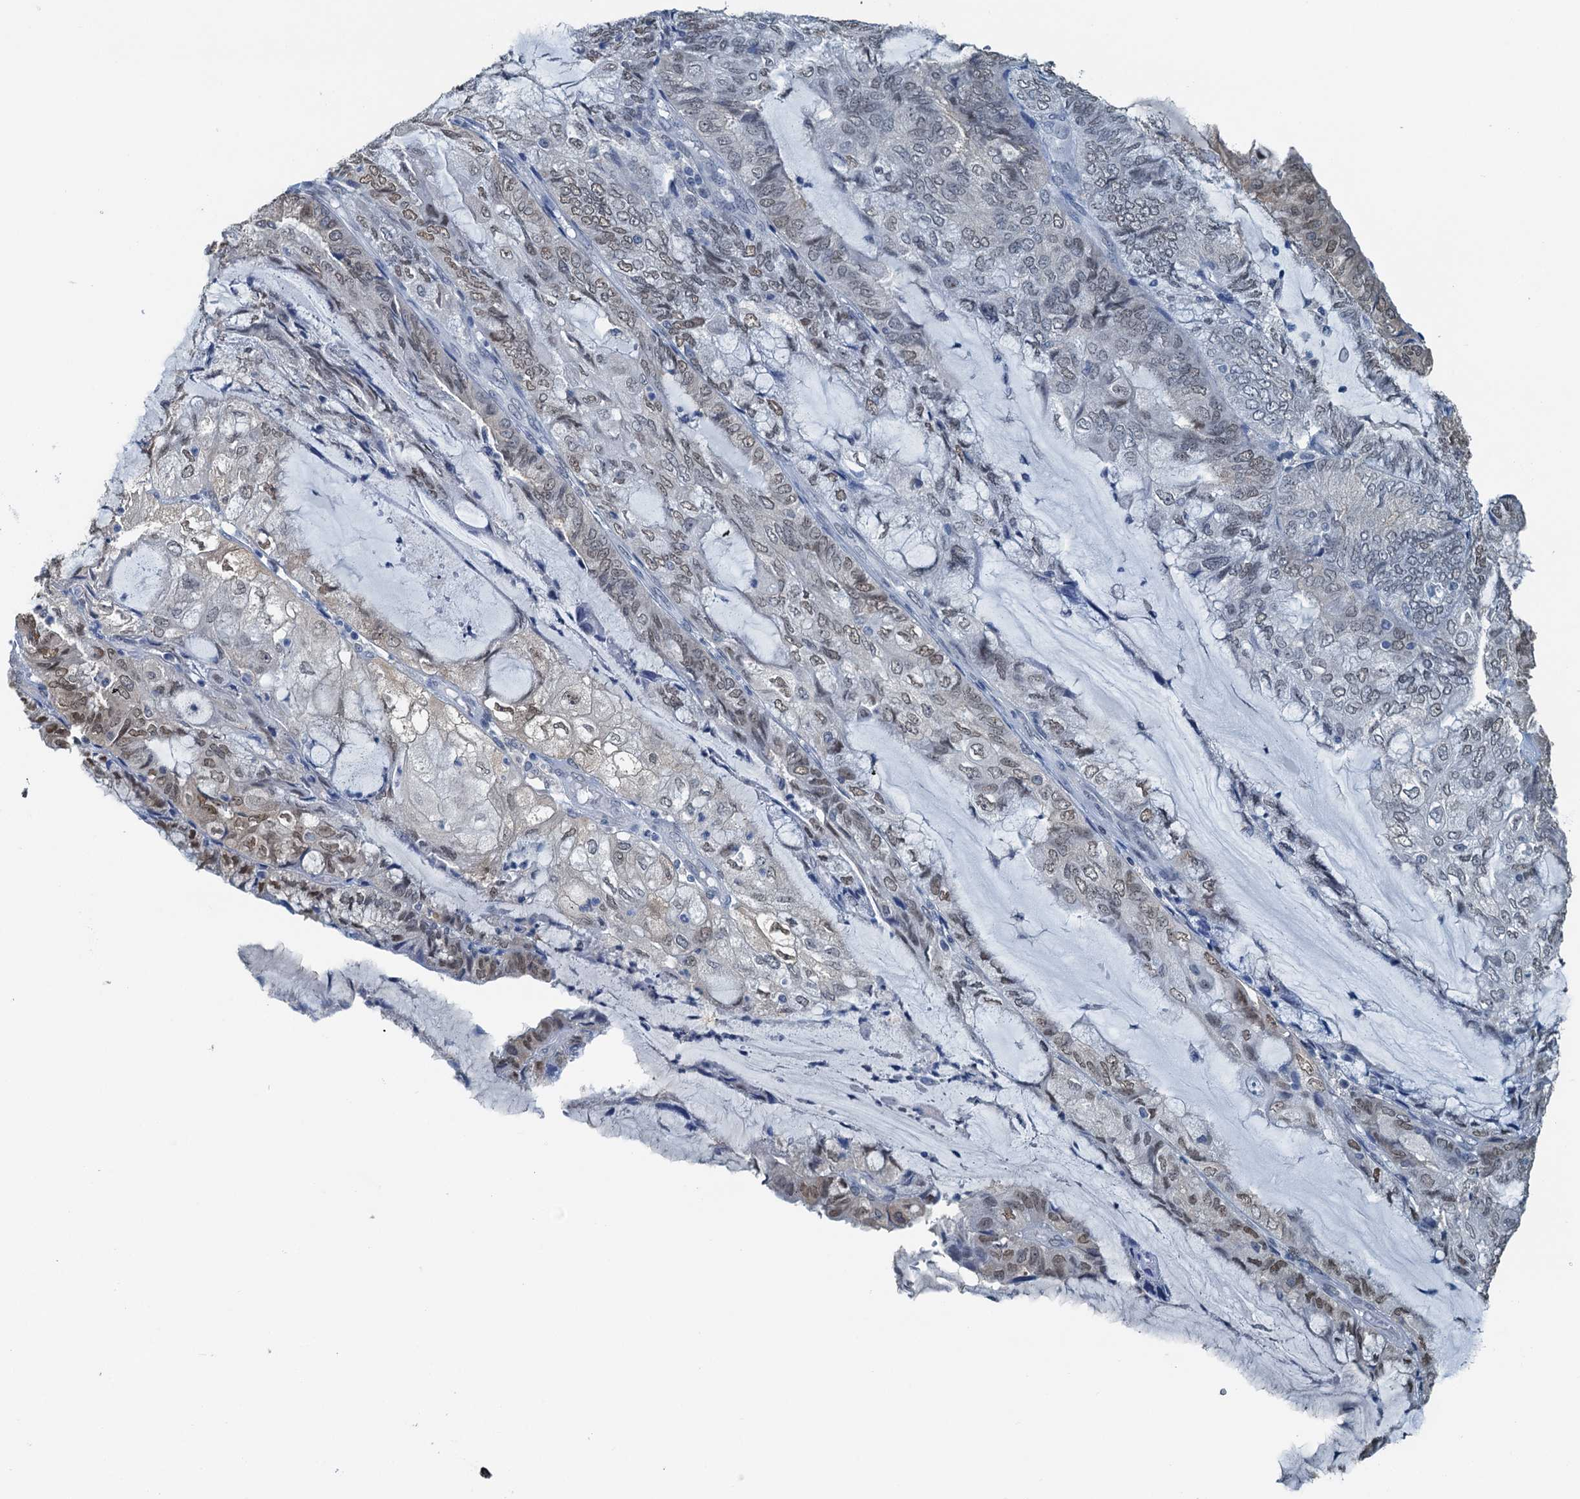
{"staining": {"intensity": "weak", "quantity": "25%-75%", "location": "nuclear"}, "tissue": "endometrial cancer", "cell_type": "Tumor cells", "image_type": "cancer", "snomed": [{"axis": "morphology", "description": "Adenocarcinoma, NOS"}, {"axis": "topography", "description": "Endometrium"}], "caption": "Brown immunohistochemical staining in endometrial cancer shows weak nuclear expression in about 25%-75% of tumor cells.", "gene": "AHCY", "patient": {"sex": "female", "age": 81}}